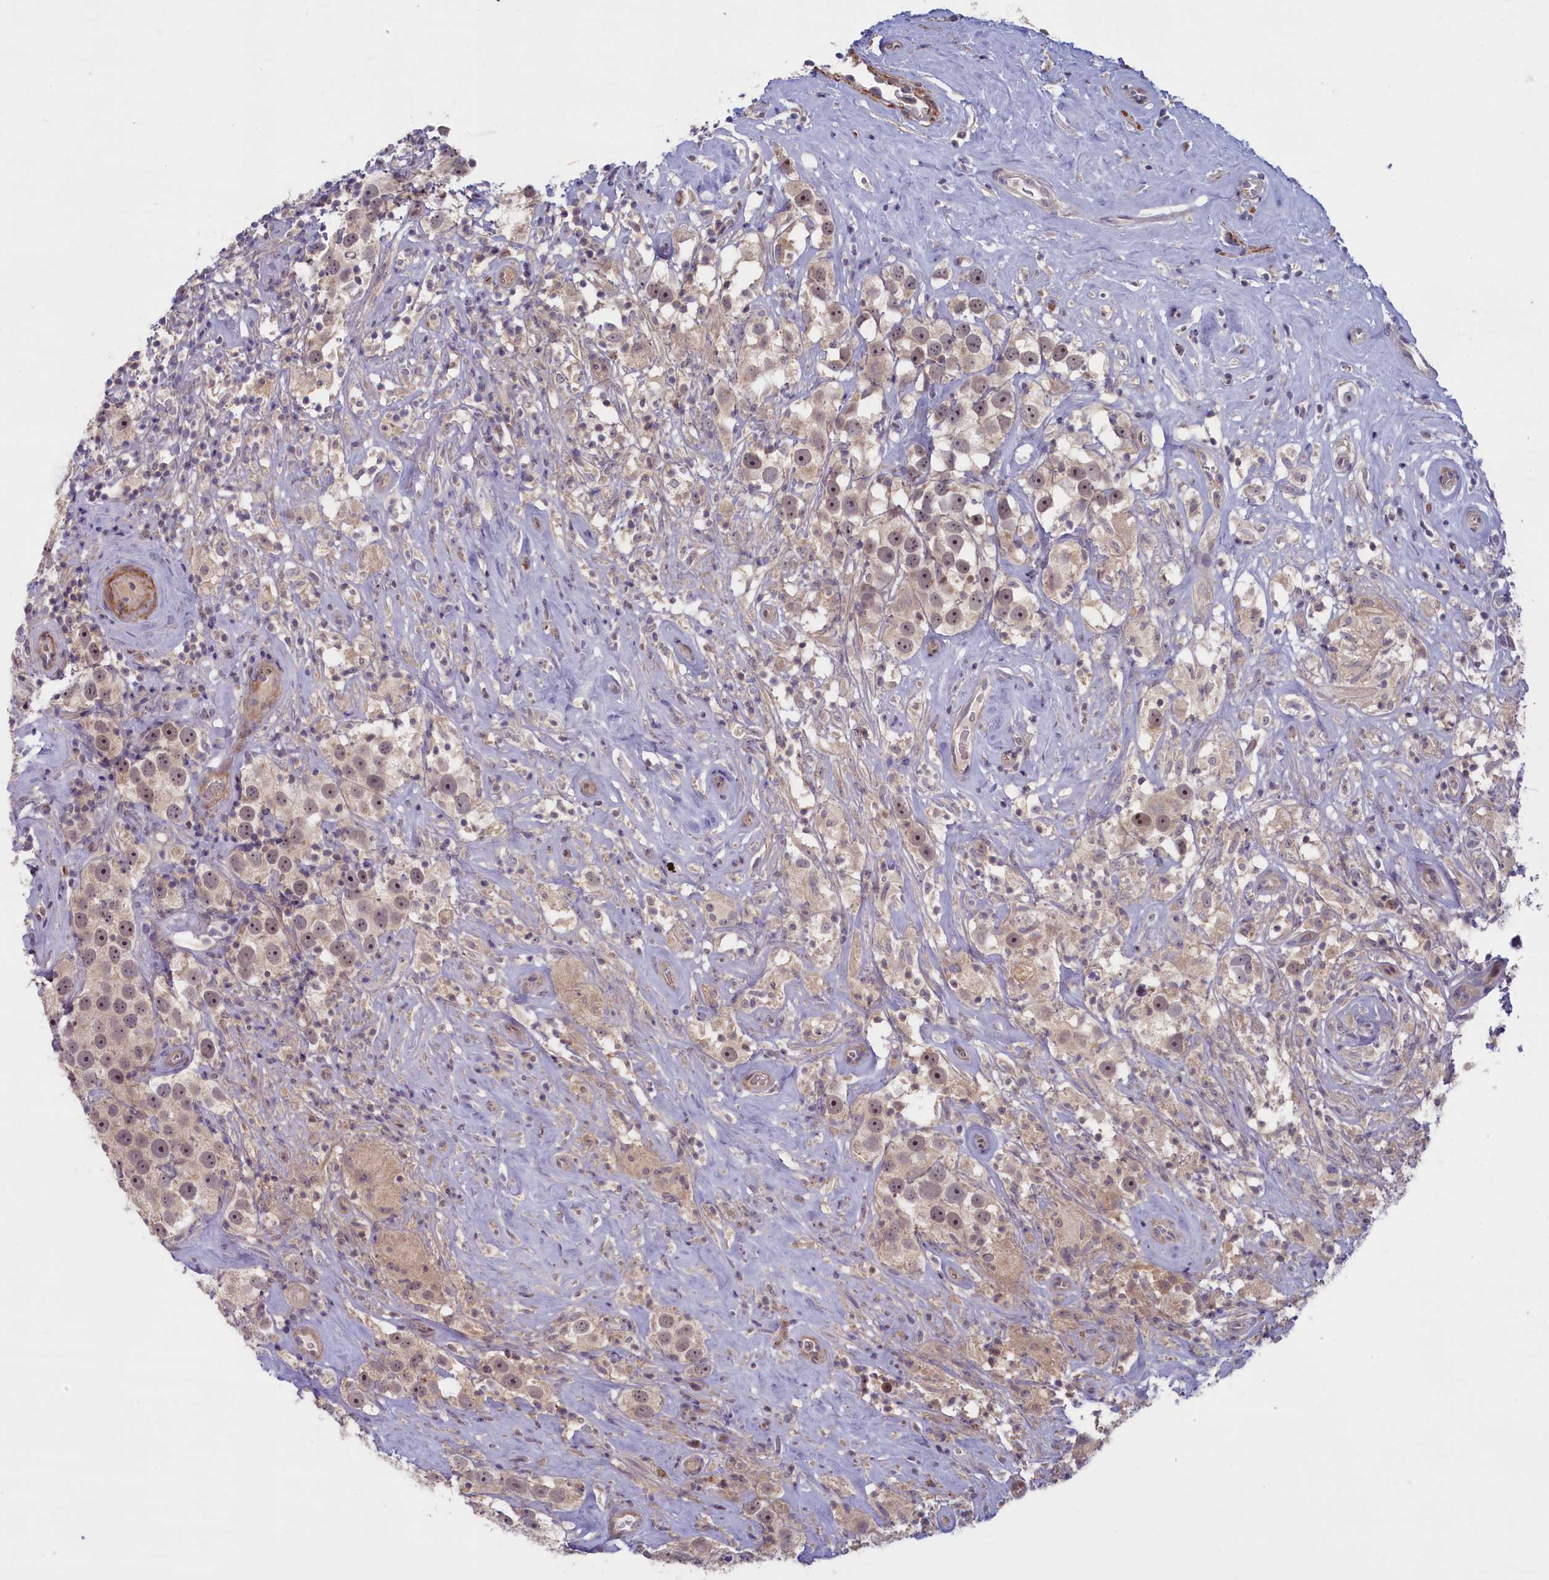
{"staining": {"intensity": "weak", "quantity": "<25%", "location": "cytoplasmic/membranous"}, "tissue": "testis cancer", "cell_type": "Tumor cells", "image_type": "cancer", "snomed": [{"axis": "morphology", "description": "Seminoma, NOS"}, {"axis": "topography", "description": "Testis"}], "caption": "A micrograph of testis seminoma stained for a protein exhibits no brown staining in tumor cells.", "gene": "TRPM4", "patient": {"sex": "male", "age": 49}}